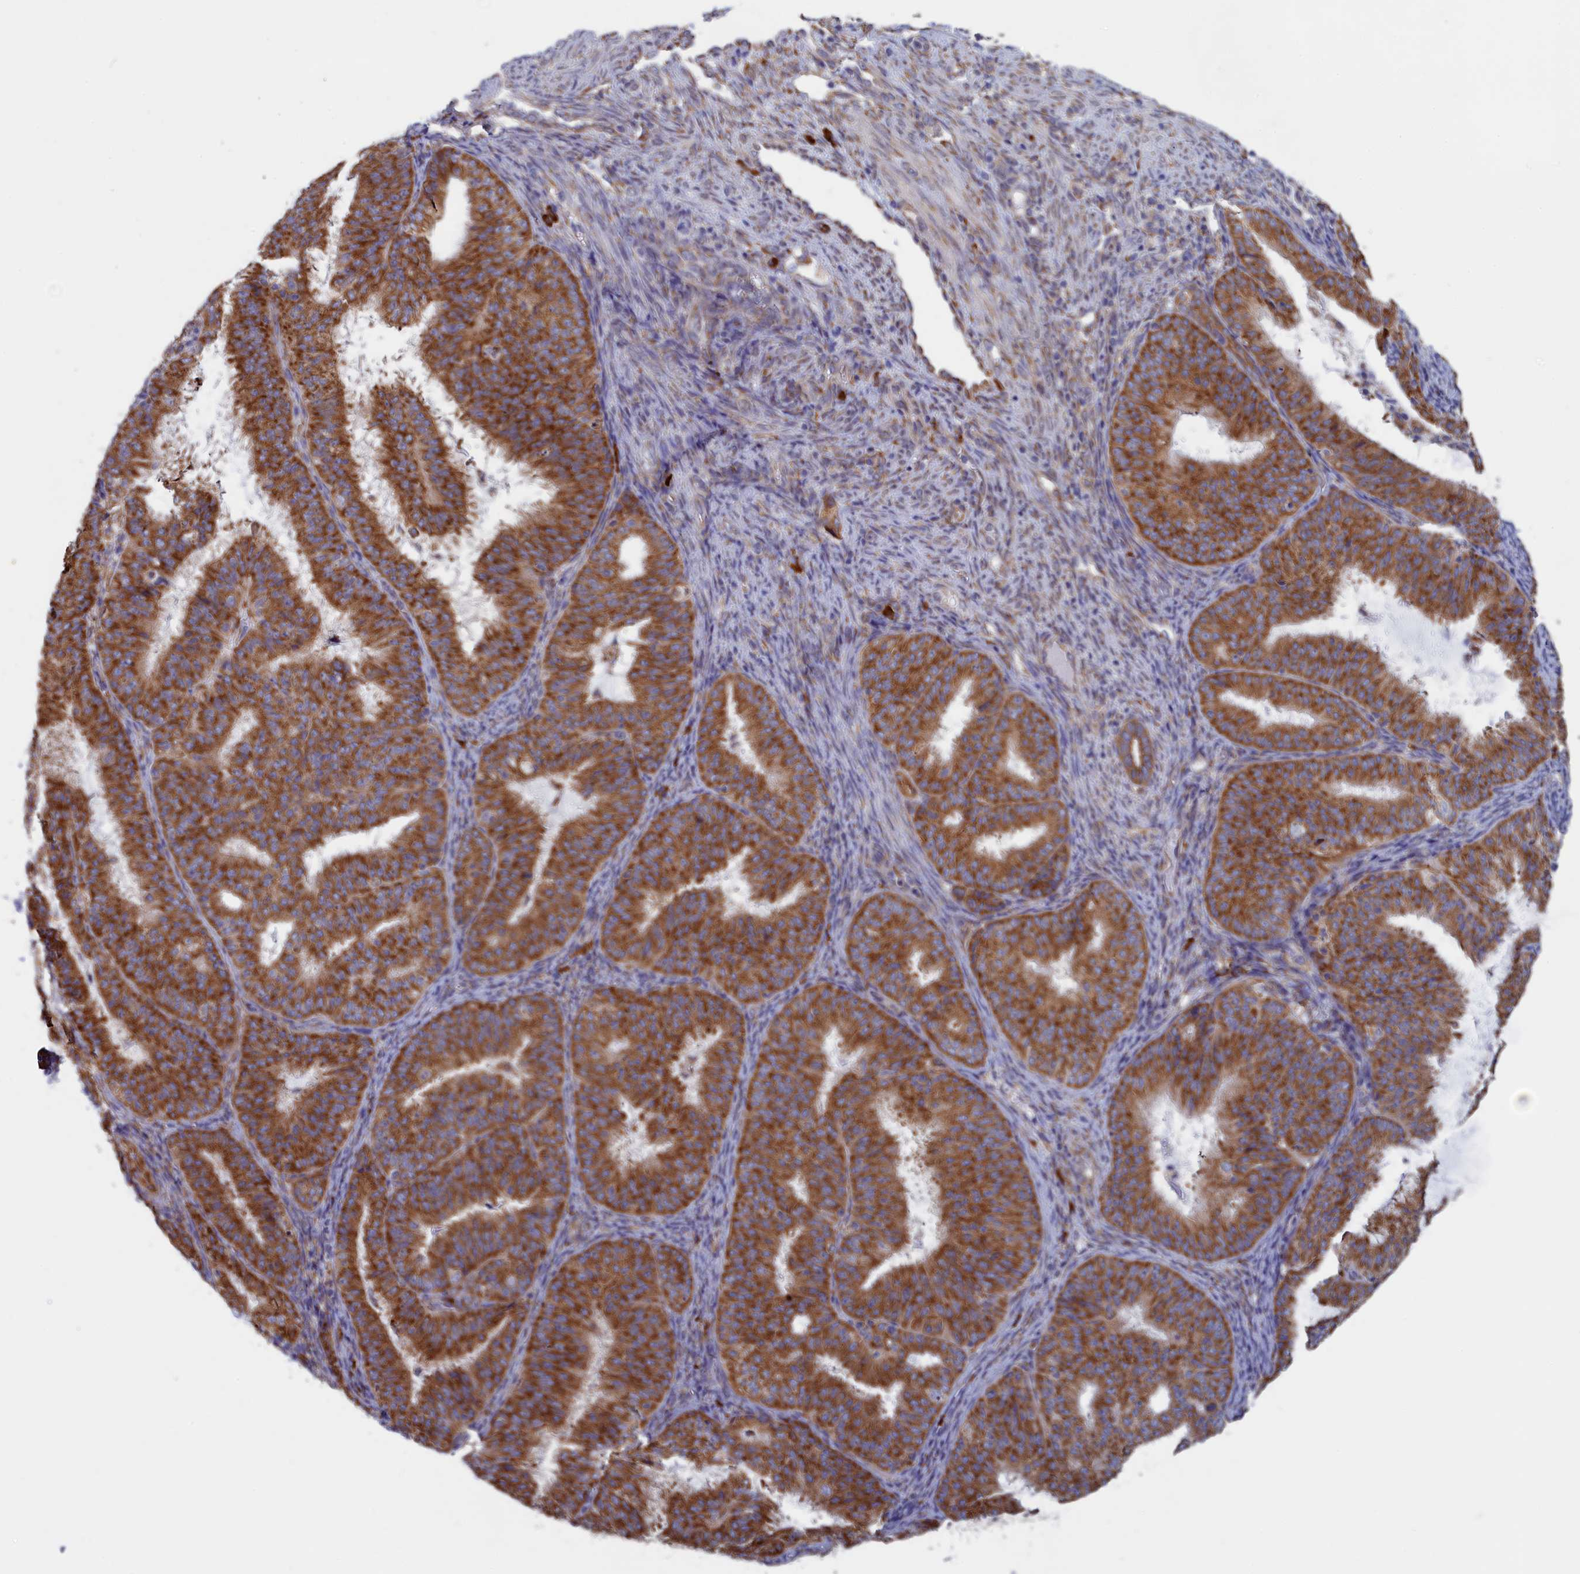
{"staining": {"intensity": "moderate", "quantity": ">75%", "location": "cytoplasmic/membranous"}, "tissue": "endometrial cancer", "cell_type": "Tumor cells", "image_type": "cancer", "snomed": [{"axis": "morphology", "description": "Adenocarcinoma, NOS"}, {"axis": "topography", "description": "Endometrium"}], "caption": "Brown immunohistochemical staining in human endometrial cancer (adenocarcinoma) exhibits moderate cytoplasmic/membranous staining in about >75% of tumor cells.", "gene": "CCDC68", "patient": {"sex": "female", "age": 51}}